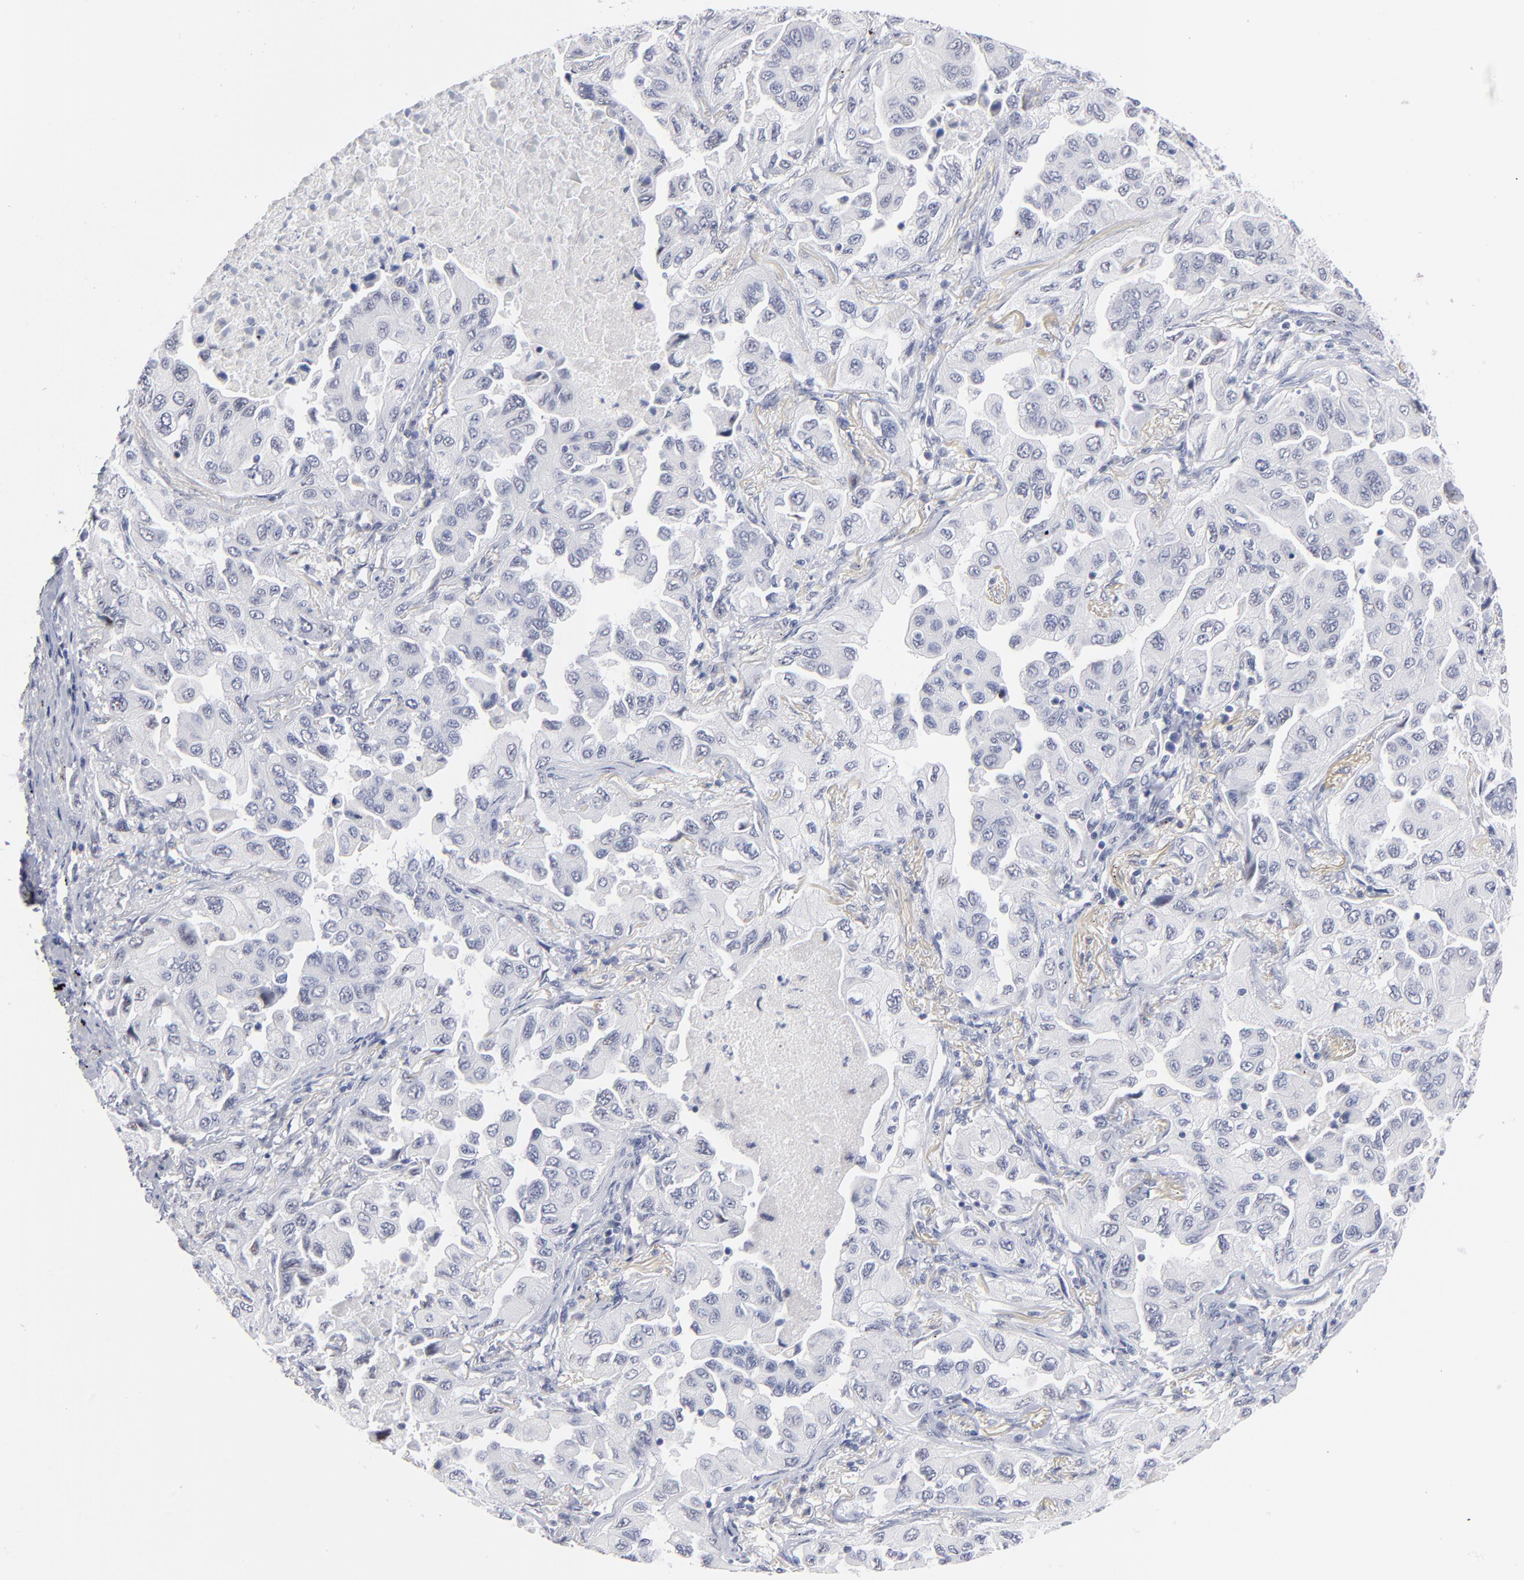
{"staining": {"intensity": "negative", "quantity": "none", "location": "none"}, "tissue": "lung cancer", "cell_type": "Tumor cells", "image_type": "cancer", "snomed": [{"axis": "morphology", "description": "Adenocarcinoma, NOS"}, {"axis": "topography", "description": "Lung"}], "caption": "Immunohistochemistry (IHC) photomicrograph of human adenocarcinoma (lung) stained for a protein (brown), which displays no staining in tumor cells.", "gene": "KHNYN", "patient": {"sex": "female", "age": 65}}